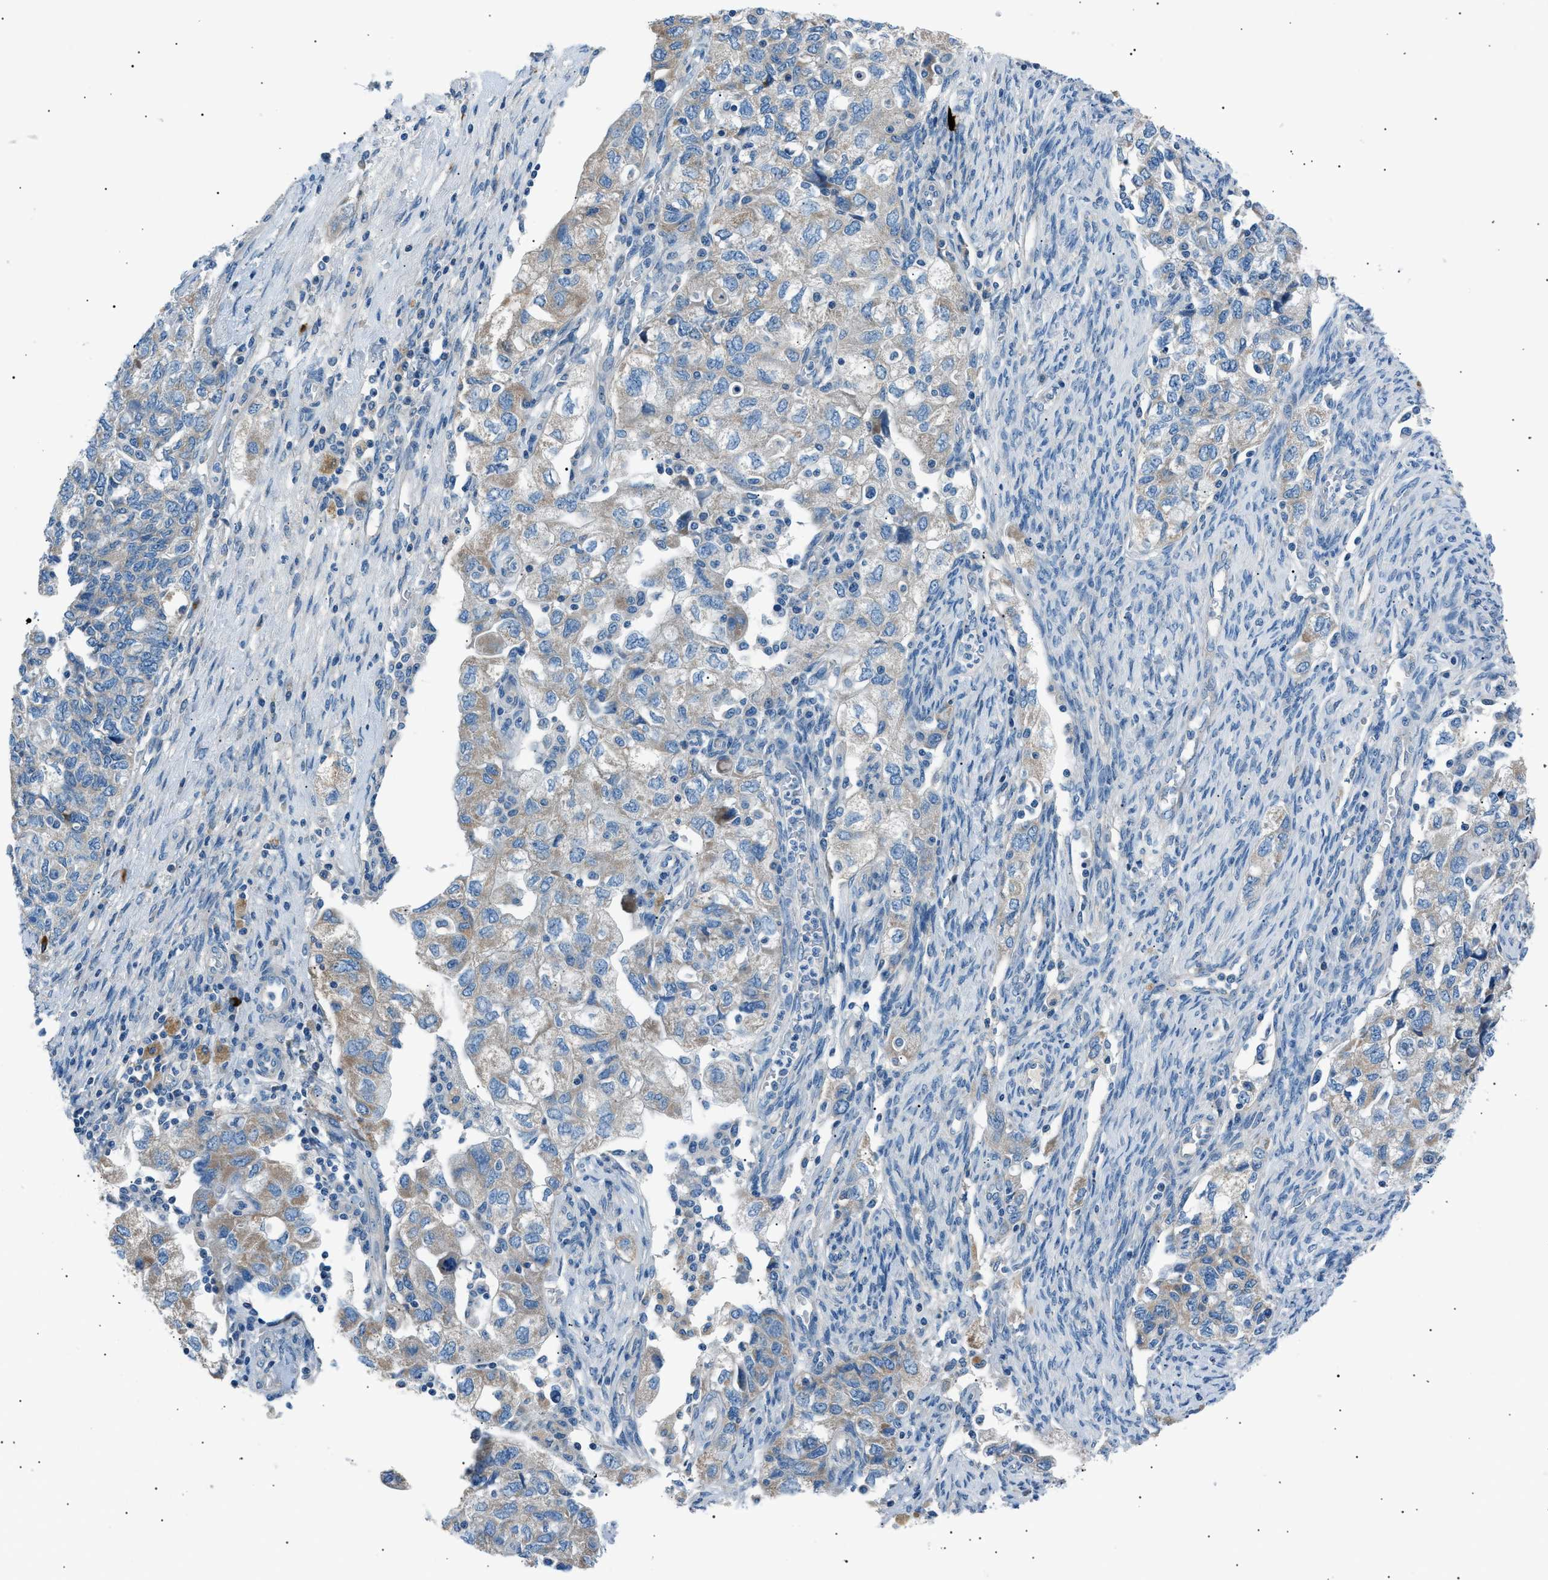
{"staining": {"intensity": "weak", "quantity": "25%-75%", "location": "cytoplasmic/membranous"}, "tissue": "ovarian cancer", "cell_type": "Tumor cells", "image_type": "cancer", "snomed": [{"axis": "morphology", "description": "Carcinoma, NOS"}, {"axis": "morphology", "description": "Cystadenocarcinoma, serous, NOS"}, {"axis": "topography", "description": "Ovary"}], "caption": "Immunohistochemical staining of human ovarian cancer shows low levels of weak cytoplasmic/membranous expression in approximately 25%-75% of tumor cells. (IHC, brightfield microscopy, high magnification).", "gene": "LRRC37B", "patient": {"sex": "female", "age": 69}}